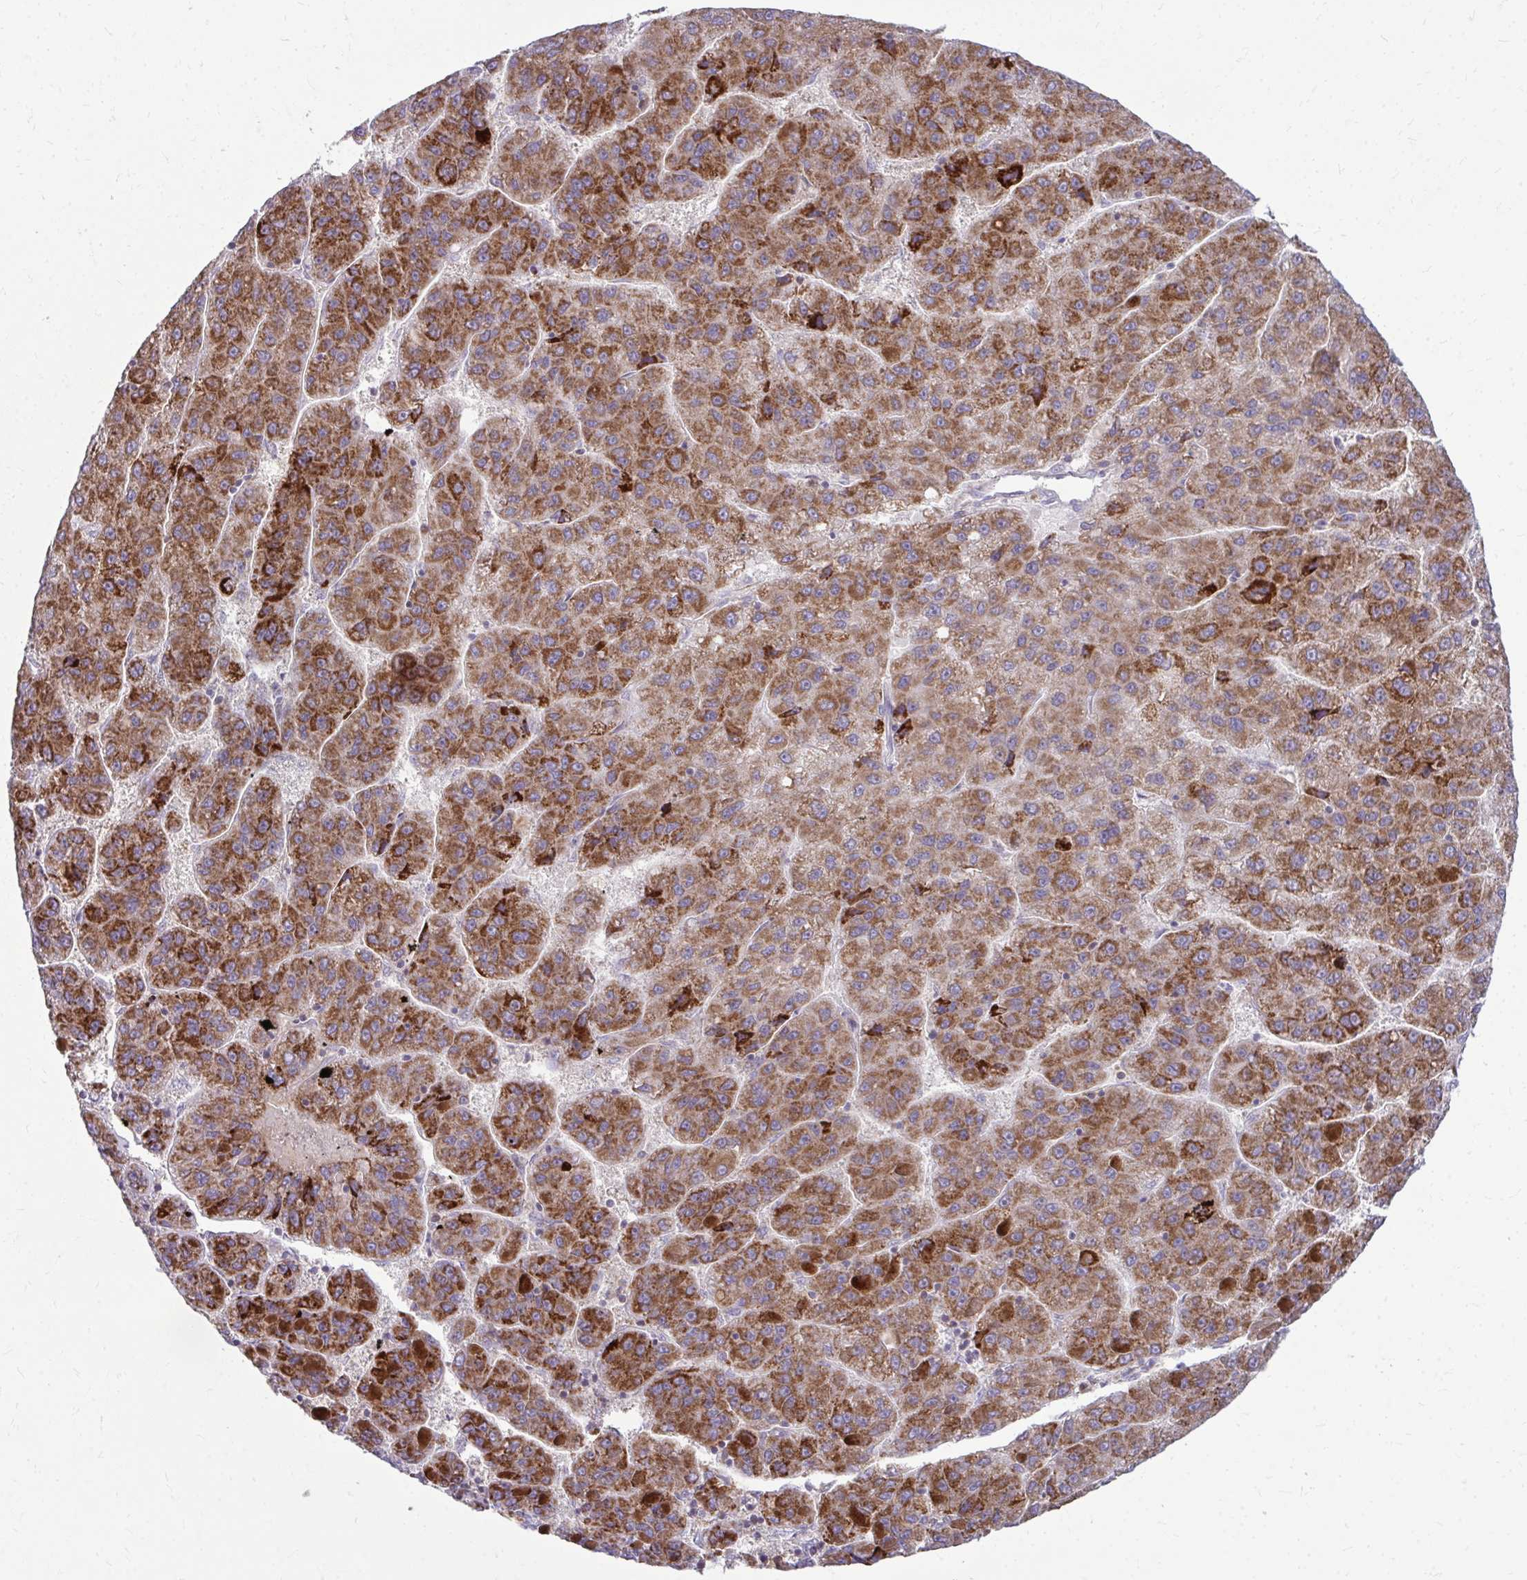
{"staining": {"intensity": "strong", "quantity": ">75%", "location": "cytoplasmic/membranous"}, "tissue": "liver cancer", "cell_type": "Tumor cells", "image_type": "cancer", "snomed": [{"axis": "morphology", "description": "Carcinoma, Hepatocellular, NOS"}, {"axis": "topography", "description": "Liver"}], "caption": "Liver cancer tissue reveals strong cytoplasmic/membranous positivity in approximately >75% of tumor cells", "gene": "C16orf54", "patient": {"sex": "female", "age": 82}}